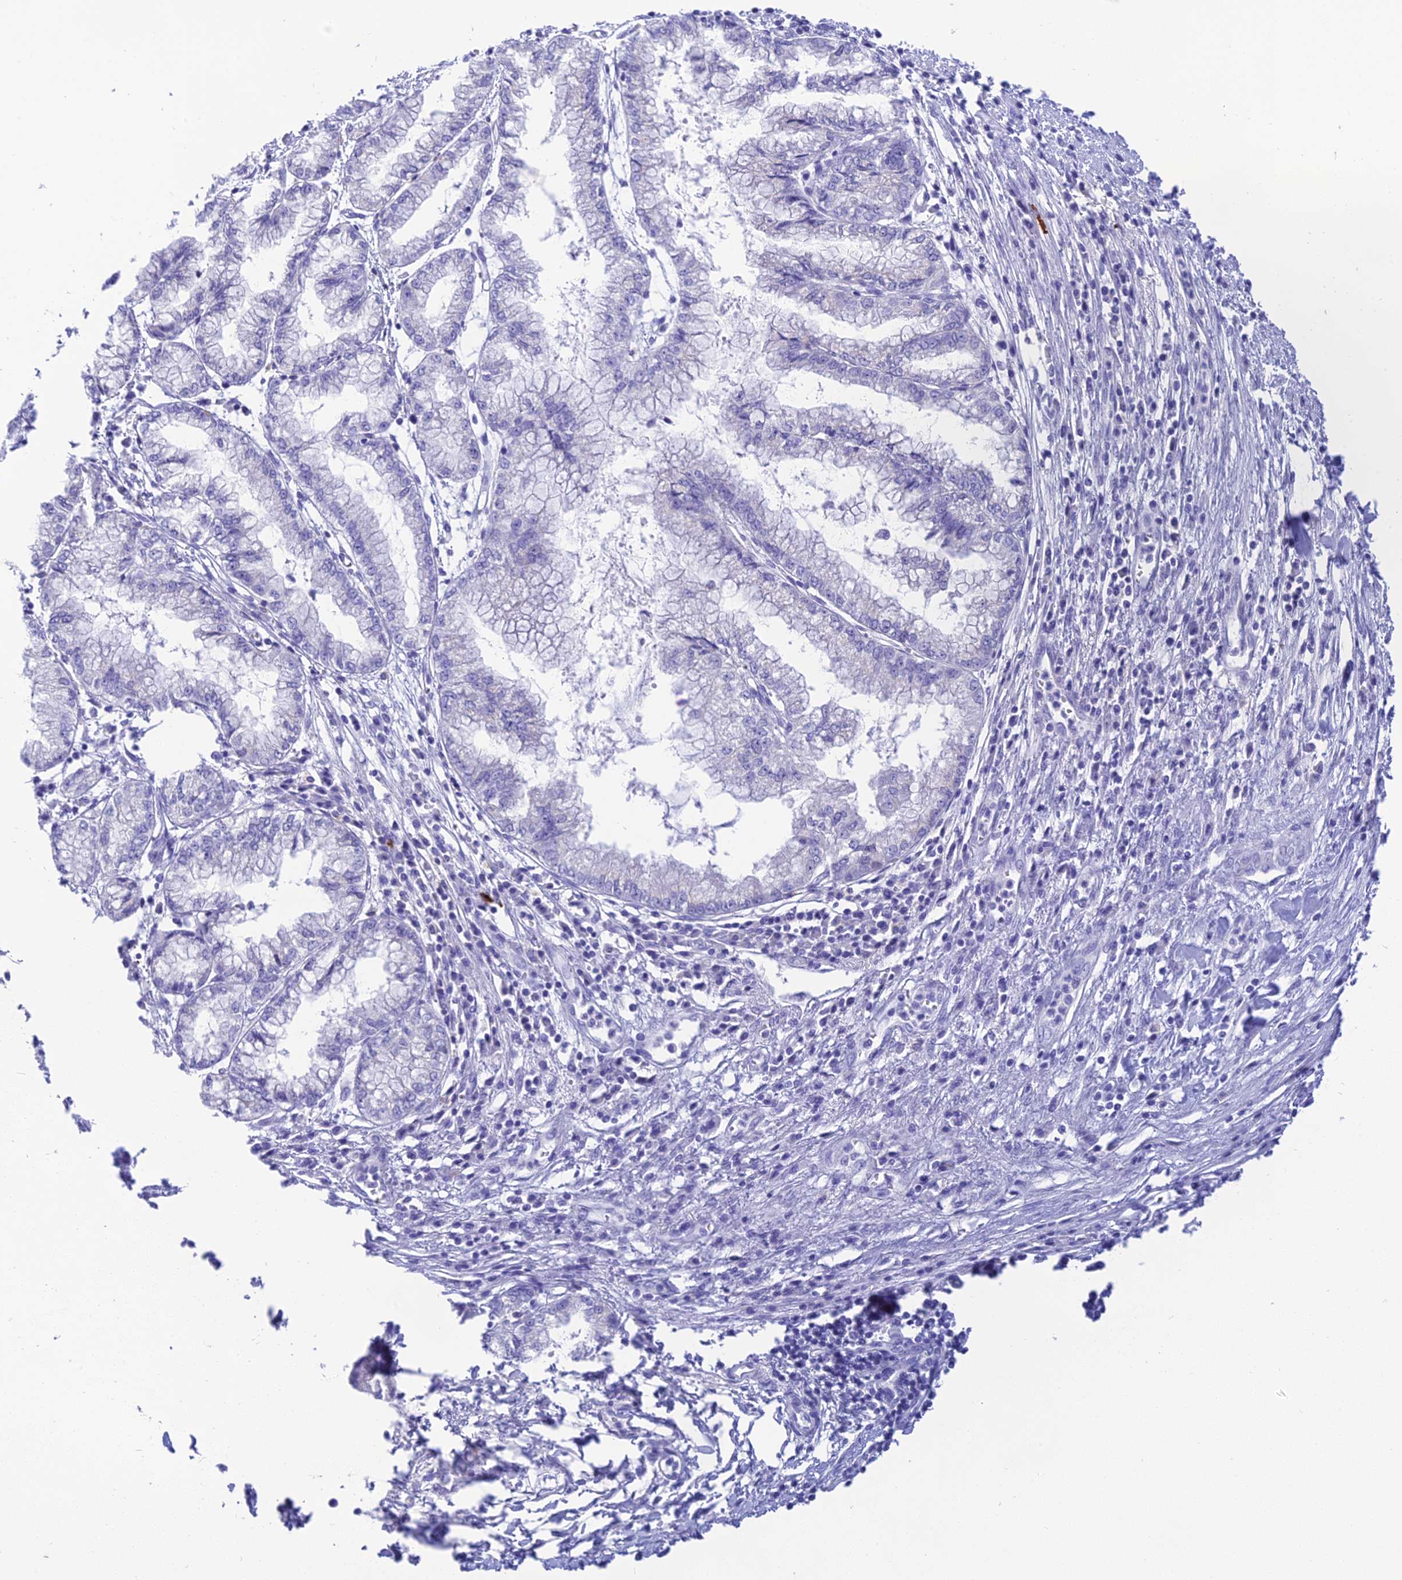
{"staining": {"intensity": "negative", "quantity": "none", "location": "none"}, "tissue": "pancreatic cancer", "cell_type": "Tumor cells", "image_type": "cancer", "snomed": [{"axis": "morphology", "description": "Adenocarcinoma, NOS"}, {"axis": "topography", "description": "Pancreas"}], "caption": "High magnification brightfield microscopy of pancreatic adenocarcinoma stained with DAB (3,3'-diaminobenzidine) (brown) and counterstained with hematoxylin (blue): tumor cells show no significant positivity. (DAB immunohistochemistry visualized using brightfield microscopy, high magnification).", "gene": "KDELR3", "patient": {"sex": "male", "age": 73}}